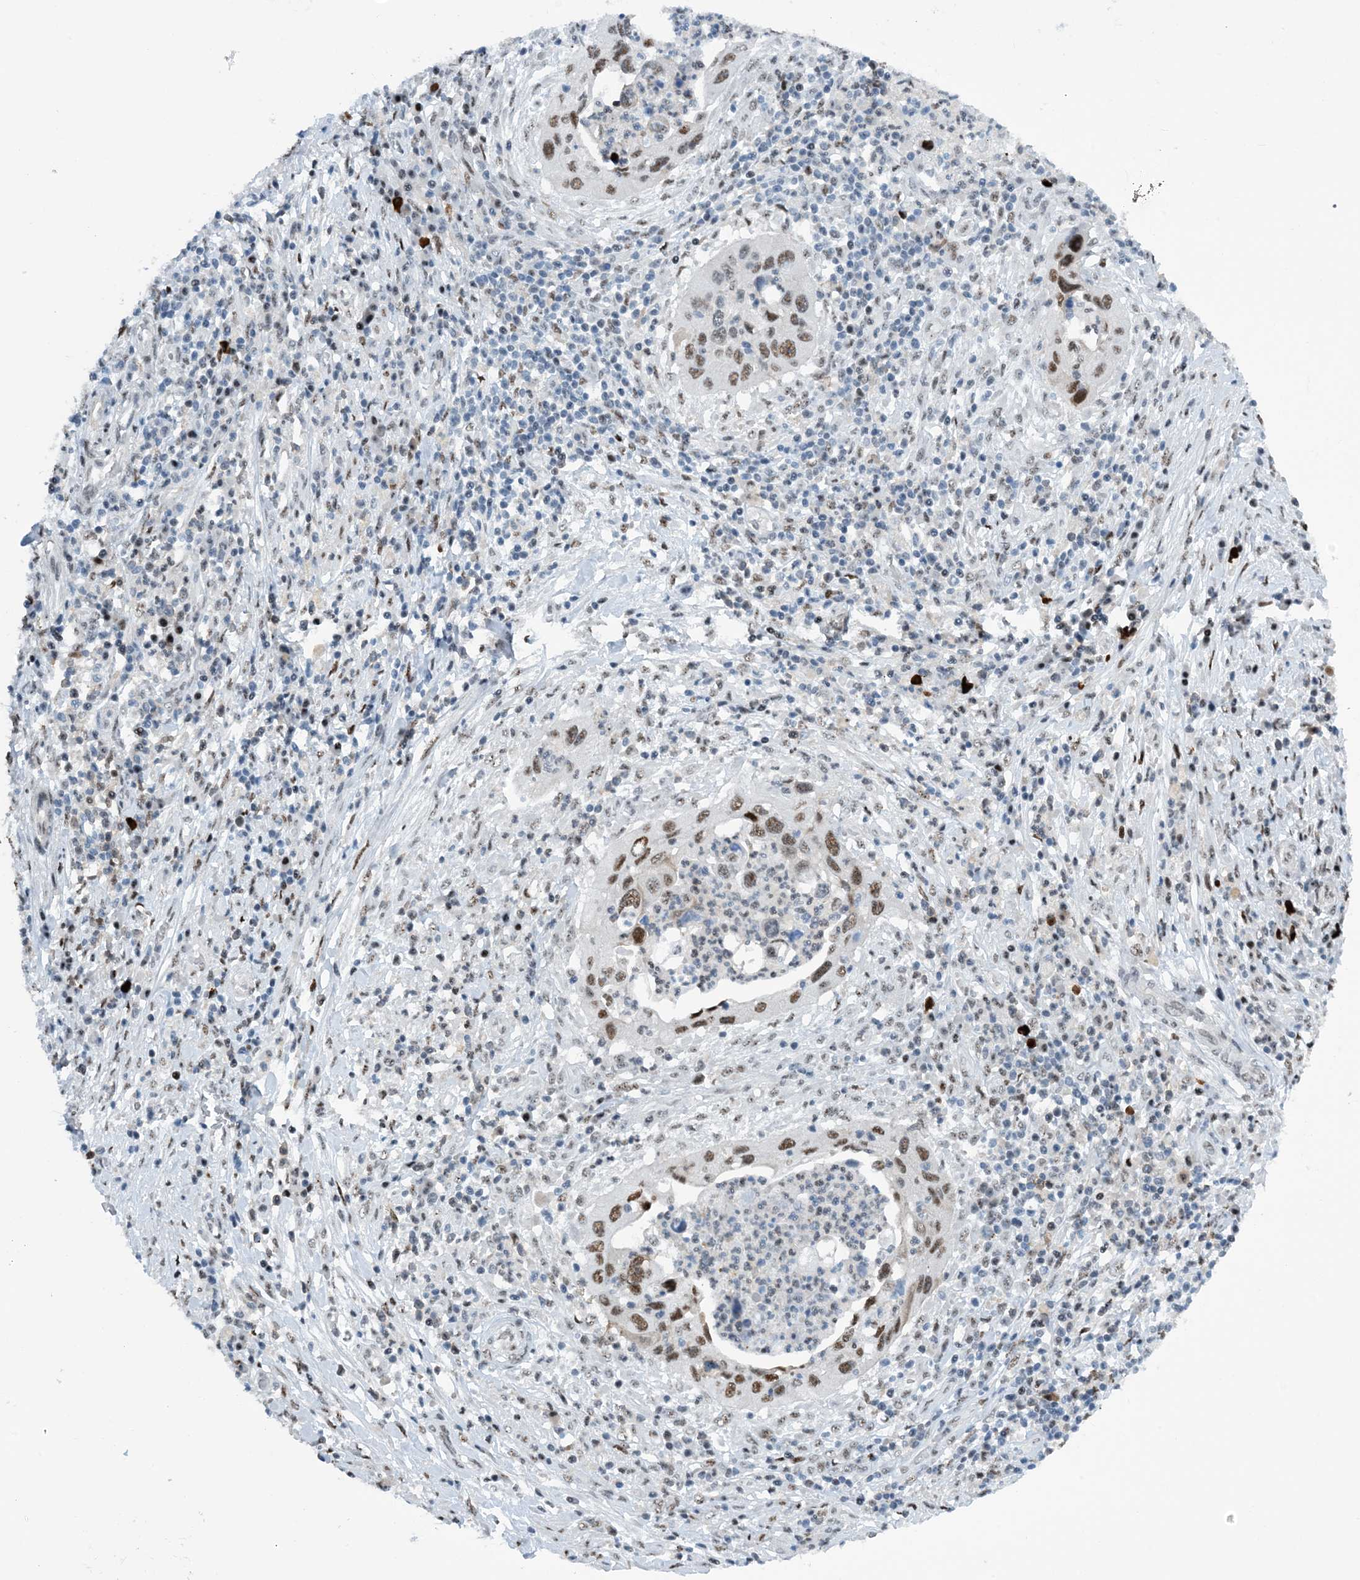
{"staining": {"intensity": "moderate", "quantity": "25%-75%", "location": "nuclear"}, "tissue": "cervical cancer", "cell_type": "Tumor cells", "image_type": "cancer", "snomed": [{"axis": "morphology", "description": "Squamous cell carcinoma, NOS"}, {"axis": "topography", "description": "Cervix"}], "caption": "DAB (3,3'-diaminobenzidine) immunohistochemical staining of human cervical cancer displays moderate nuclear protein expression in about 25%-75% of tumor cells. Immunohistochemistry stains the protein of interest in brown and the nuclei are stained blue.", "gene": "HEMK1", "patient": {"sex": "female", "age": 38}}